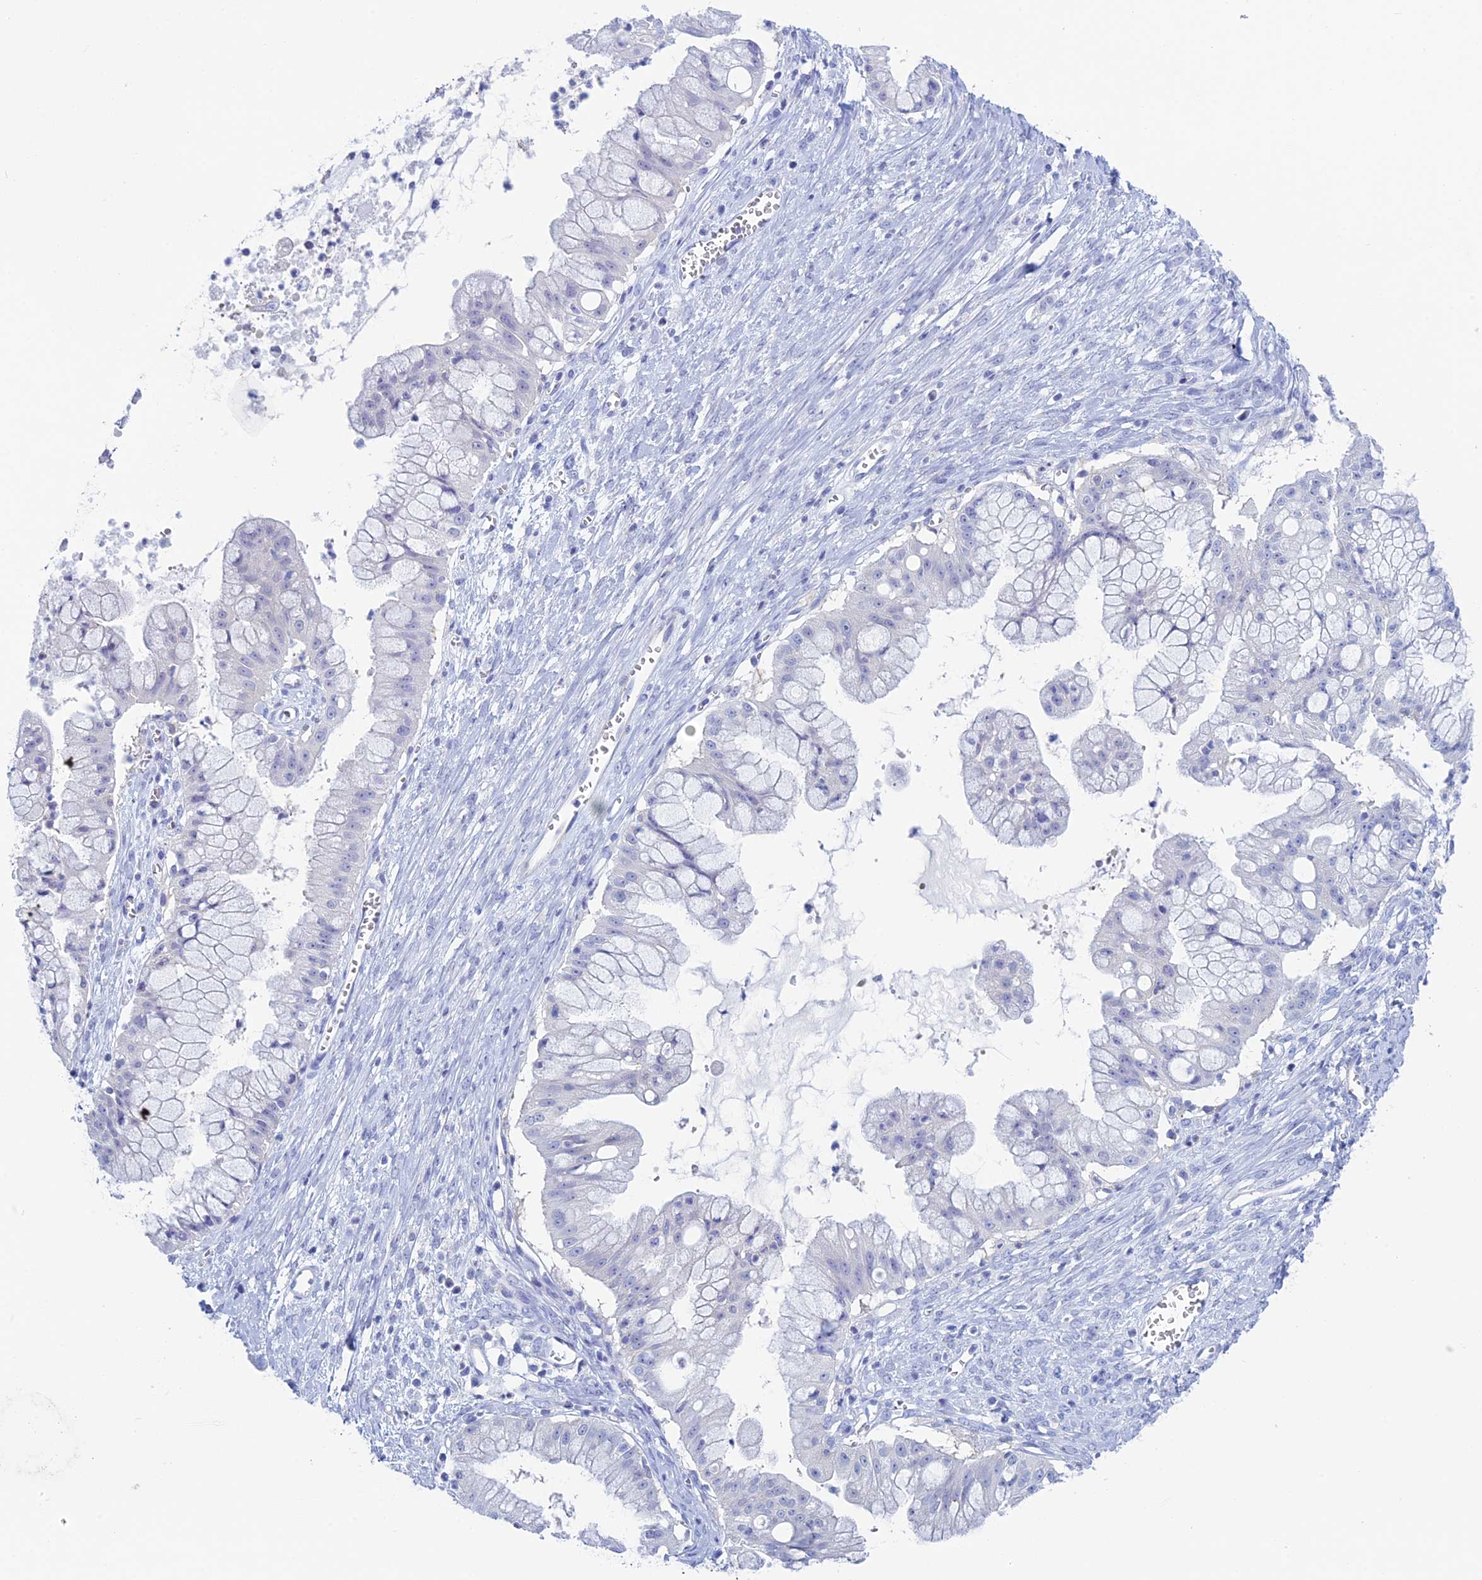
{"staining": {"intensity": "negative", "quantity": "none", "location": "none"}, "tissue": "ovarian cancer", "cell_type": "Tumor cells", "image_type": "cancer", "snomed": [{"axis": "morphology", "description": "Cystadenocarcinoma, mucinous, NOS"}, {"axis": "topography", "description": "Ovary"}], "caption": "Ovarian mucinous cystadenocarcinoma stained for a protein using IHC displays no positivity tumor cells.", "gene": "KCNK17", "patient": {"sex": "female", "age": 70}}